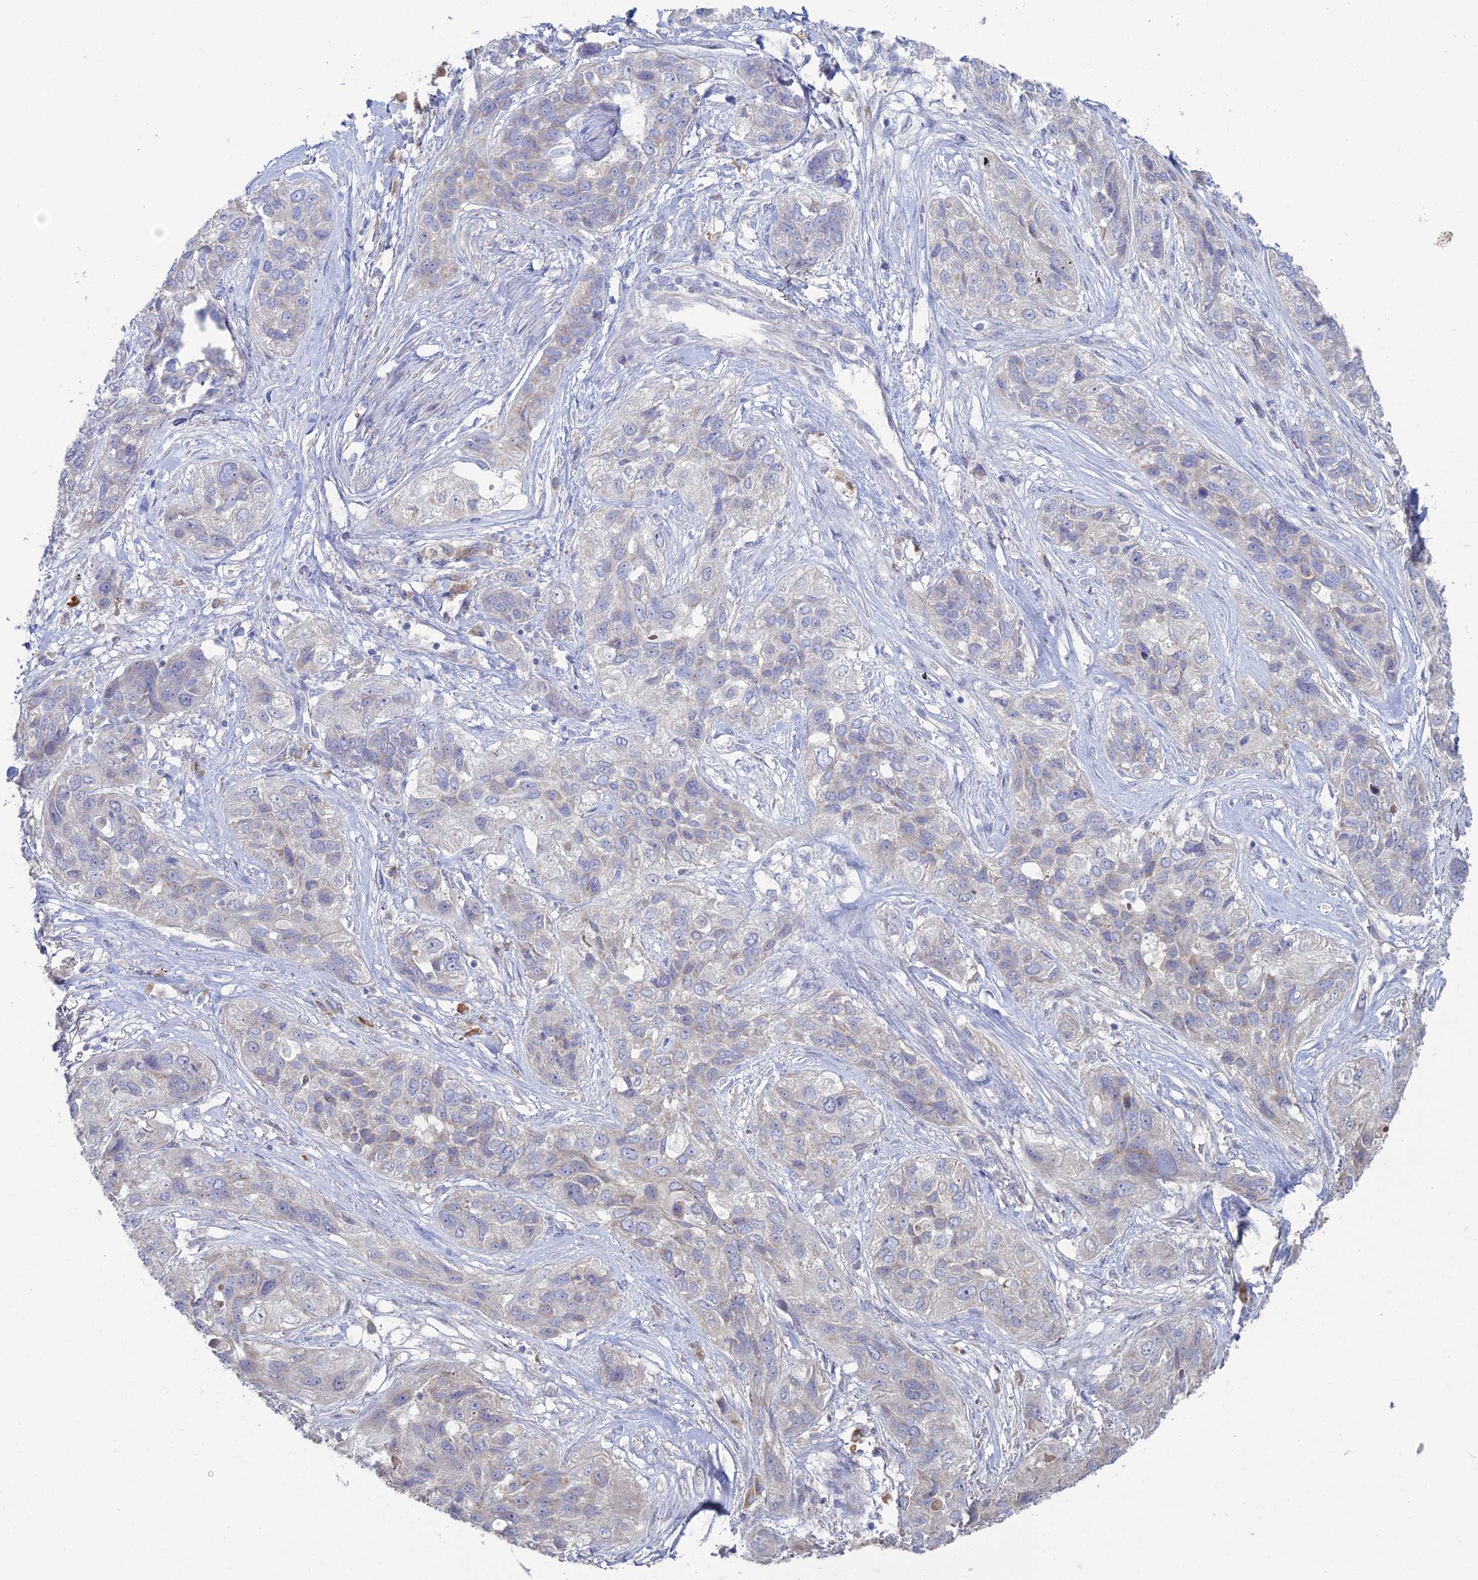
{"staining": {"intensity": "negative", "quantity": "none", "location": "none"}, "tissue": "lung cancer", "cell_type": "Tumor cells", "image_type": "cancer", "snomed": [{"axis": "morphology", "description": "Squamous cell carcinoma, NOS"}, {"axis": "topography", "description": "Lung"}], "caption": "Immunohistochemical staining of human lung squamous cell carcinoma displays no significant positivity in tumor cells. (Brightfield microscopy of DAB (3,3'-diaminobenzidine) immunohistochemistry at high magnification).", "gene": "ARL16", "patient": {"sex": "female", "age": 70}}